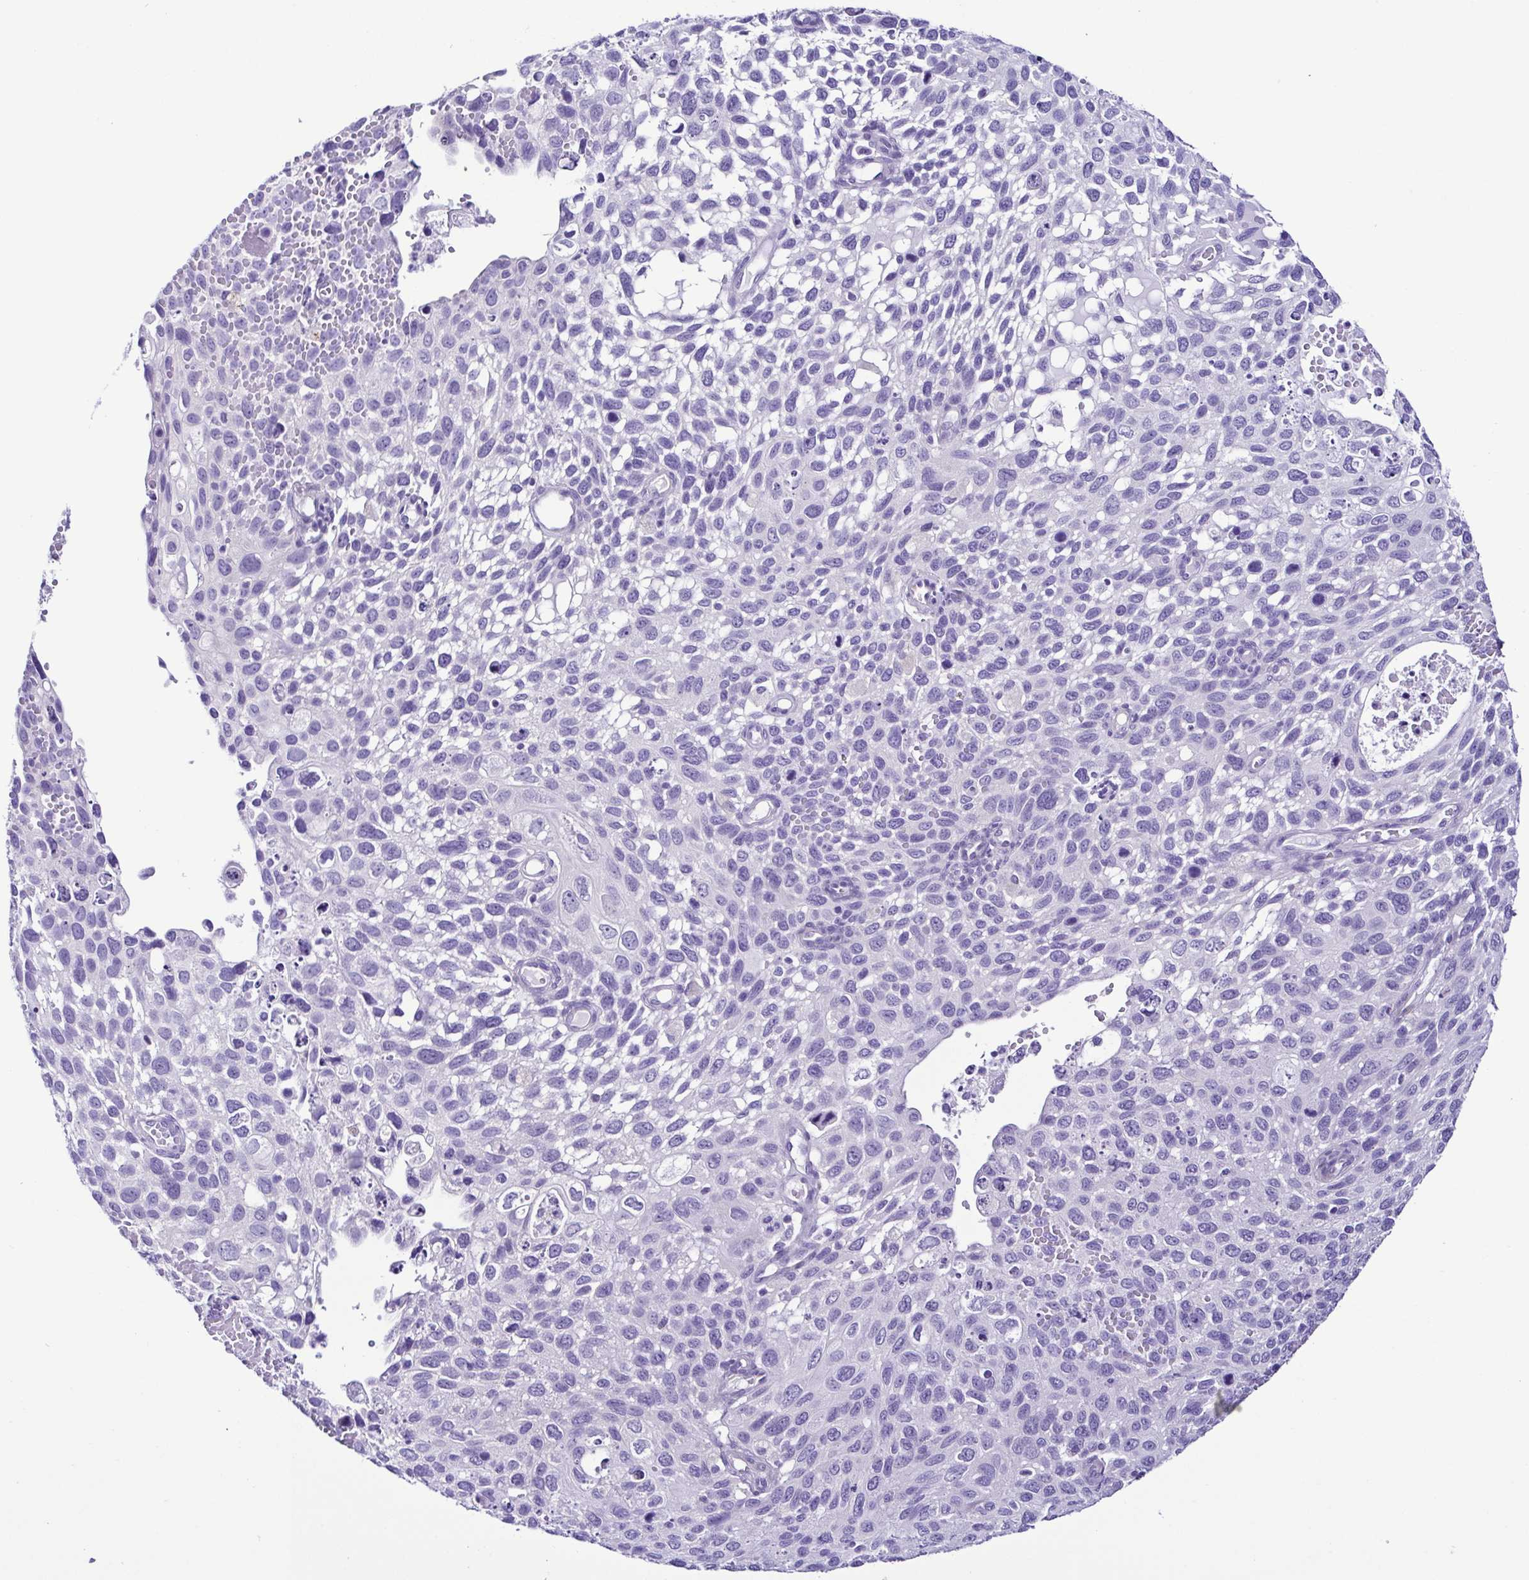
{"staining": {"intensity": "negative", "quantity": "none", "location": "none"}, "tissue": "cervical cancer", "cell_type": "Tumor cells", "image_type": "cancer", "snomed": [{"axis": "morphology", "description": "Squamous cell carcinoma, NOS"}, {"axis": "topography", "description": "Cervix"}], "caption": "An image of human cervical cancer is negative for staining in tumor cells.", "gene": "SRL", "patient": {"sex": "female", "age": 70}}